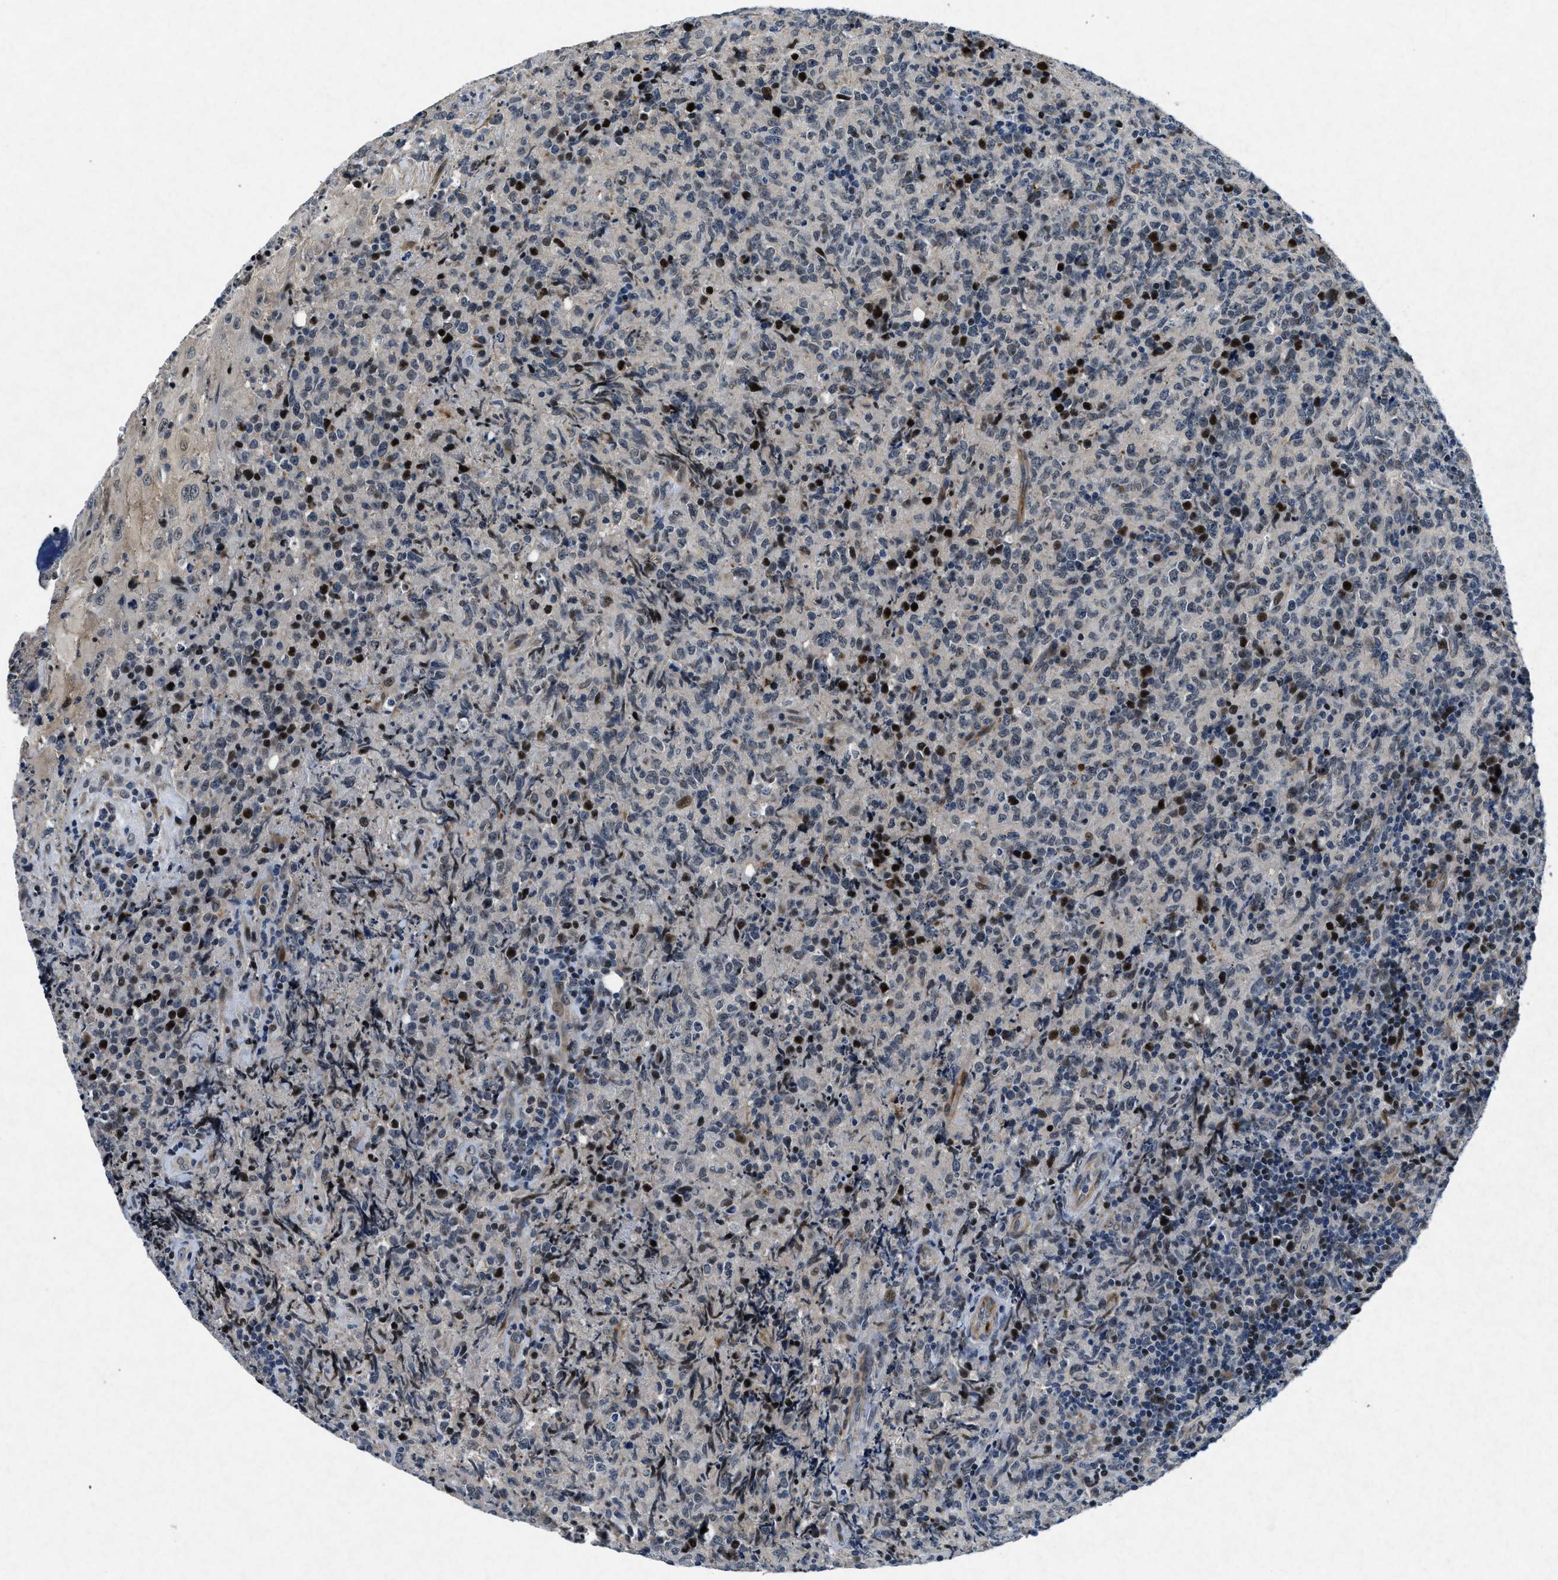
{"staining": {"intensity": "moderate", "quantity": "<25%", "location": "nuclear"}, "tissue": "lymphoma", "cell_type": "Tumor cells", "image_type": "cancer", "snomed": [{"axis": "morphology", "description": "Malignant lymphoma, non-Hodgkin's type, High grade"}, {"axis": "topography", "description": "Tonsil"}], "caption": "High-magnification brightfield microscopy of high-grade malignant lymphoma, non-Hodgkin's type stained with DAB (3,3'-diaminobenzidine) (brown) and counterstained with hematoxylin (blue). tumor cells exhibit moderate nuclear expression is appreciated in approximately<25% of cells.", "gene": "PHLDA1", "patient": {"sex": "female", "age": 36}}